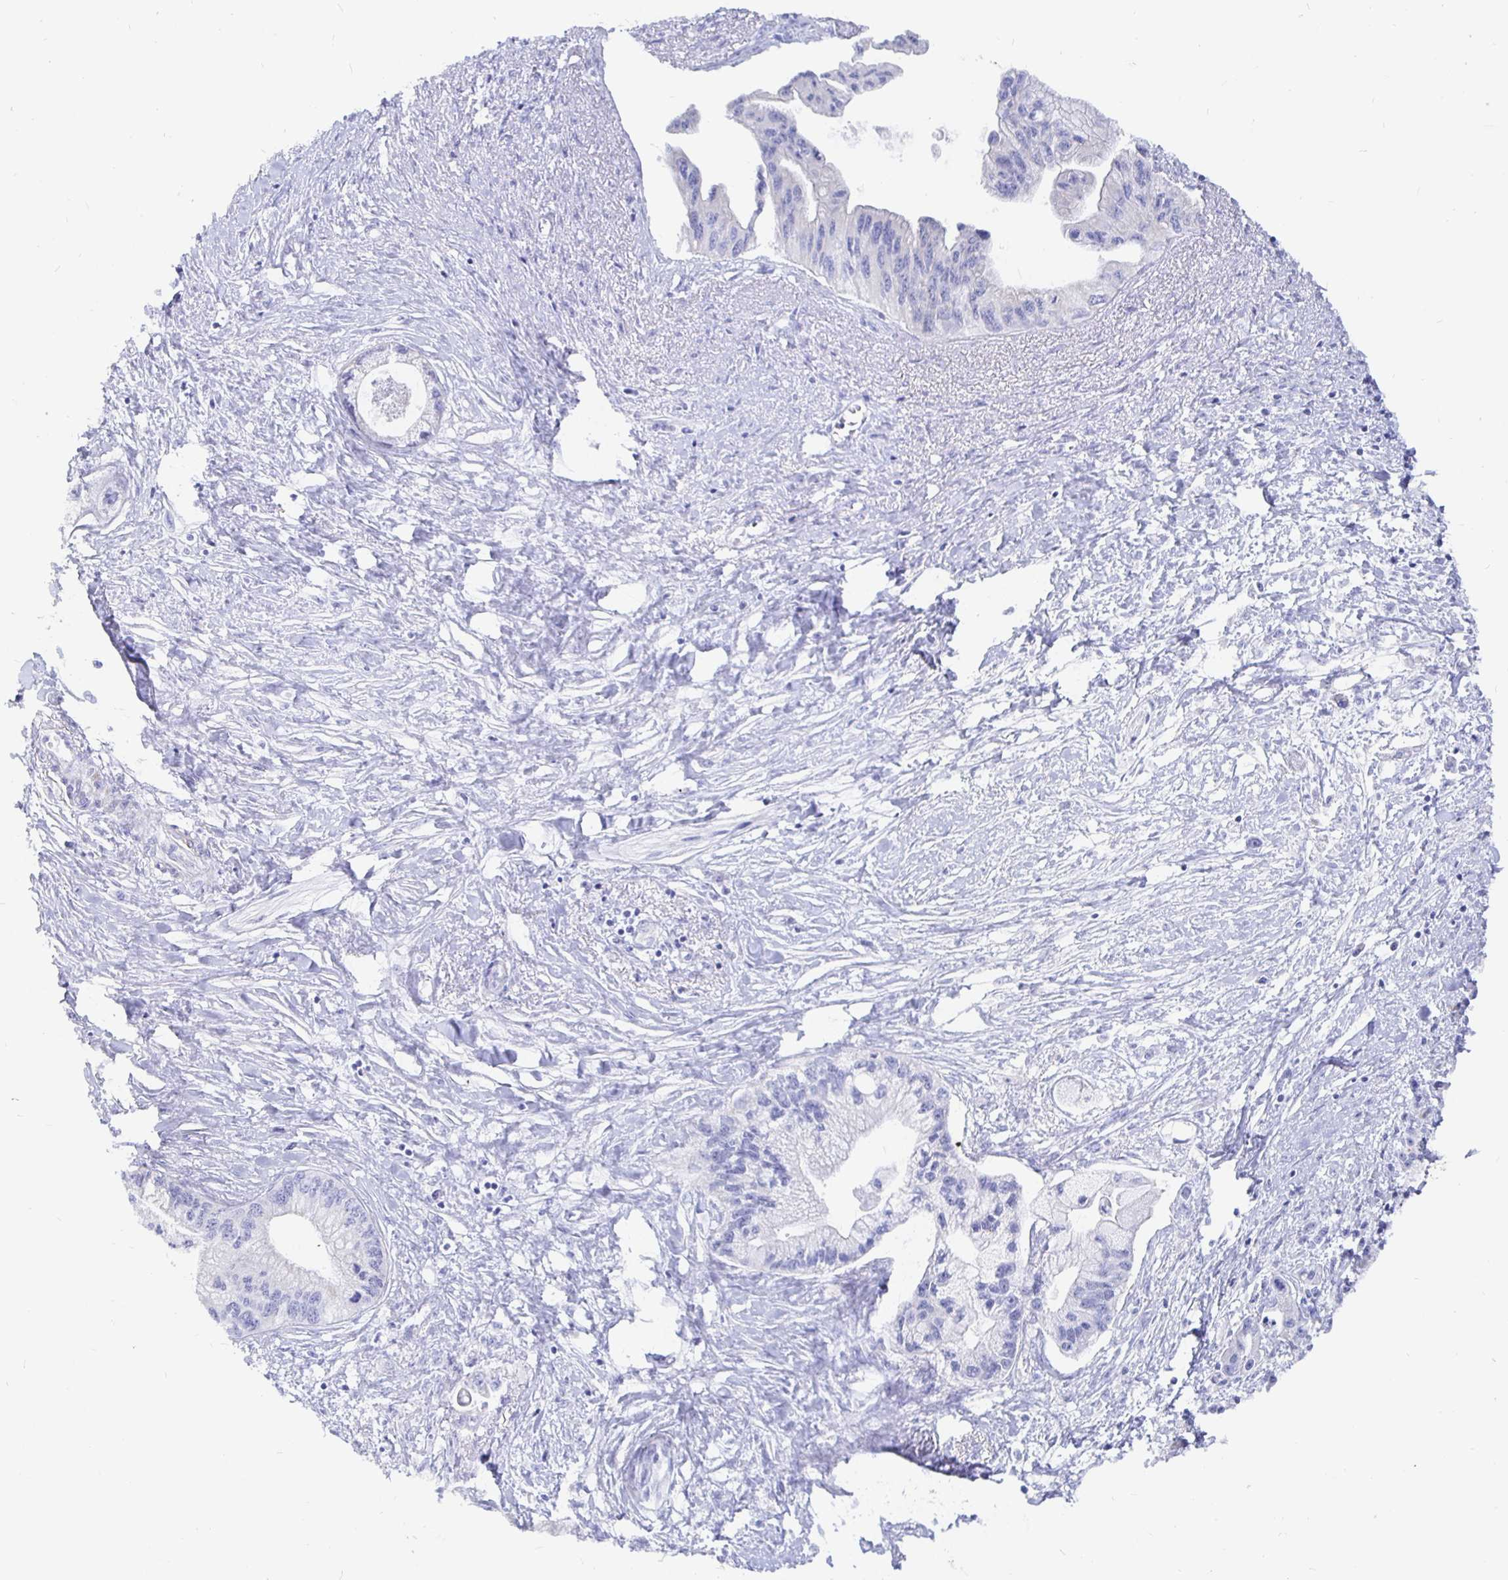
{"staining": {"intensity": "negative", "quantity": "none", "location": "none"}, "tissue": "pancreatic cancer", "cell_type": "Tumor cells", "image_type": "cancer", "snomed": [{"axis": "morphology", "description": "Adenocarcinoma, NOS"}, {"axis": "topography", "description": "Pancreas"}], "caption": "This is an IHC micrograph of adenocarcinoma (pancreatic). There is no expression in tumor cells.", "gene": "COX16", "patient": {"sex": "male", "age": 61}}